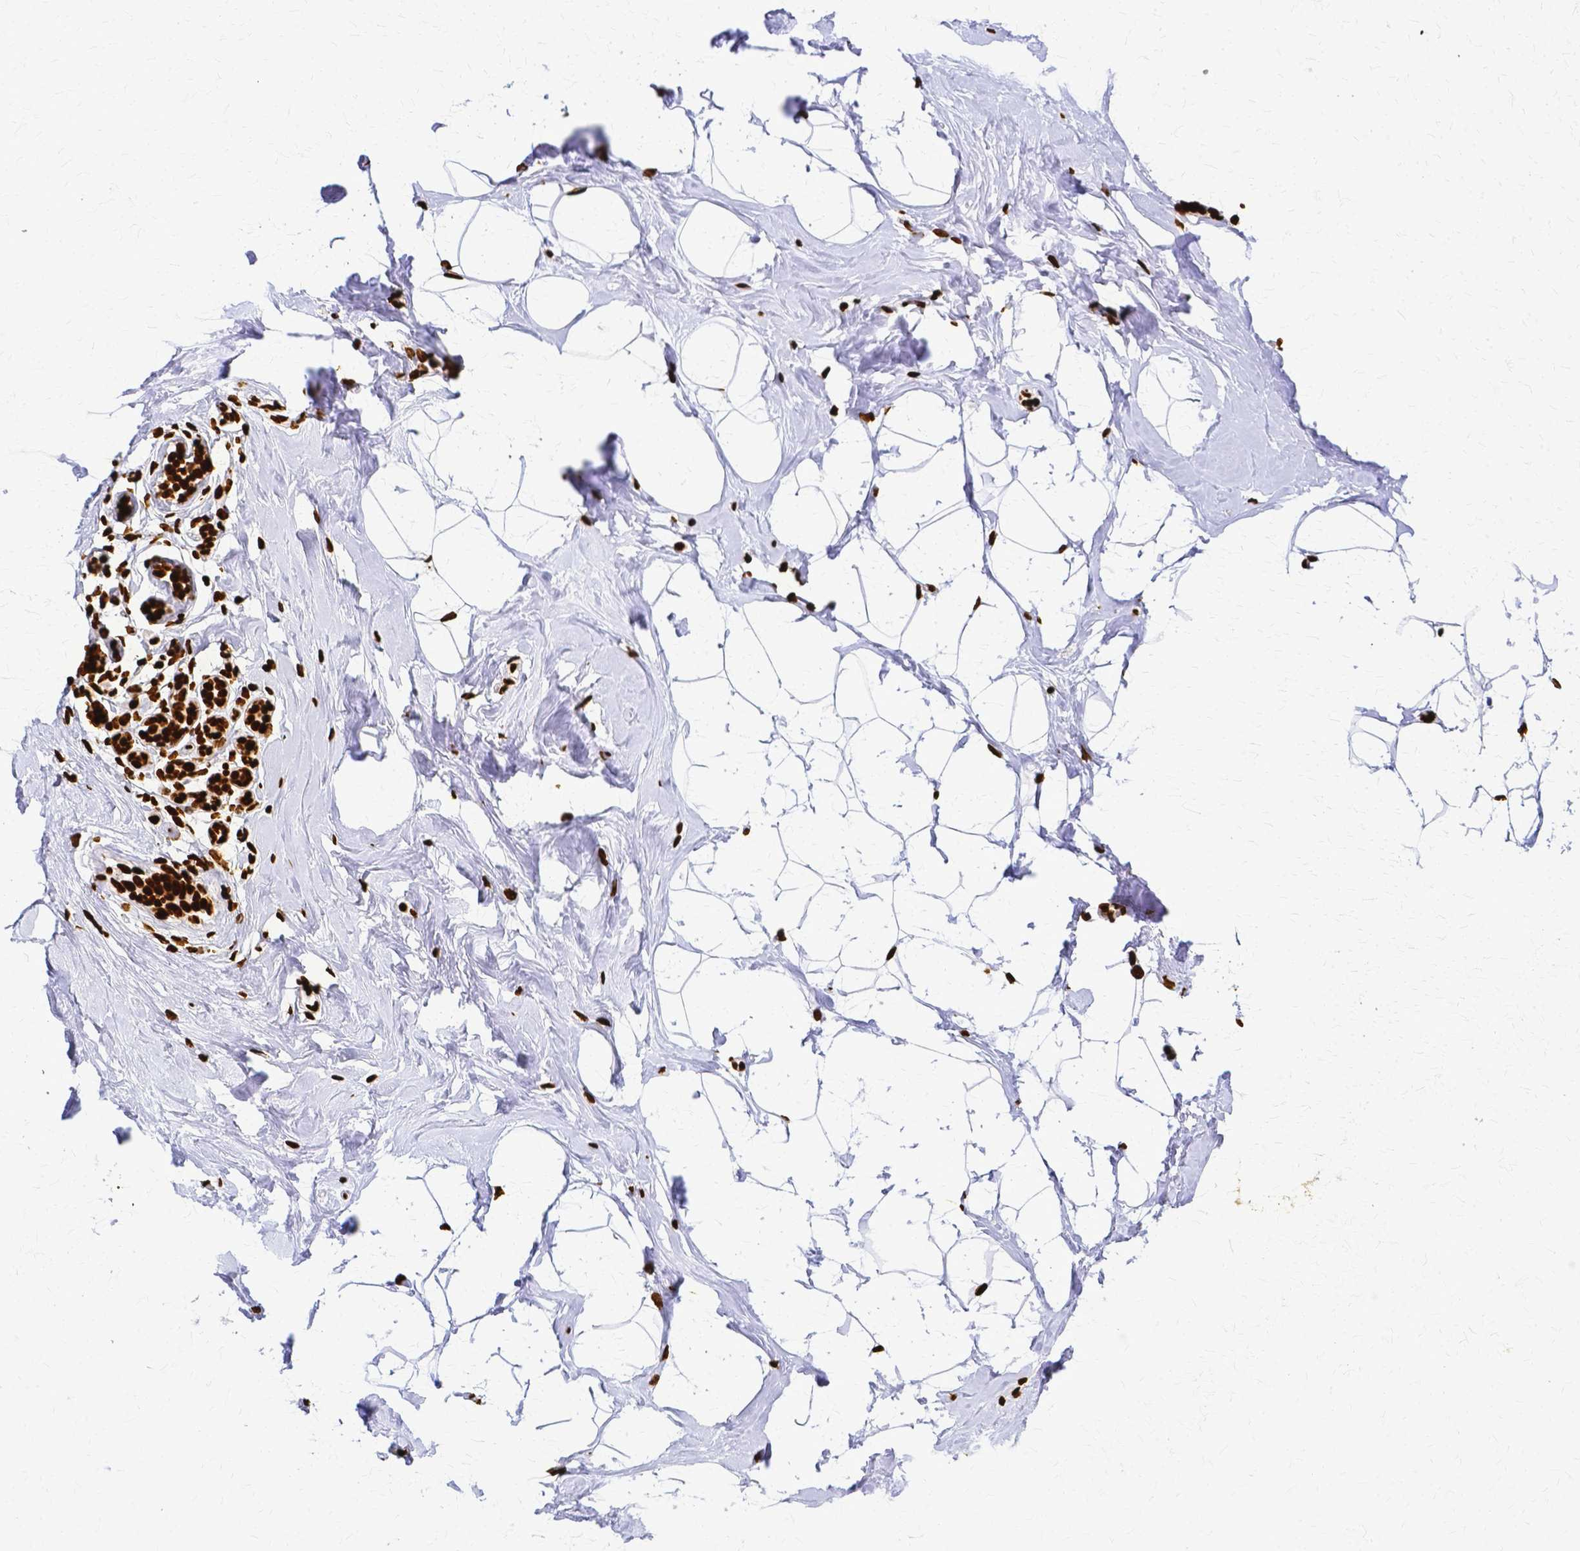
{"staining": {"intensity": "strong", "quantity": ">75%", "location": "nuclear"}, "tissue": "breast", "cell_type": "Adipocytes", "image_type": "normal", "snomed": [{"axis": "morphology", "description": "Normal tissue, NOS"}, {"axis": "topography", "description": "Breast"}], "caption": "Approximately >75% of adipocytes in unremarkable human breast show strong nuclear protein staining as visualized by brown immunohistochemical staining.", "gene": "SFPQ", "patient": {"sex": "female", "age": 32}}